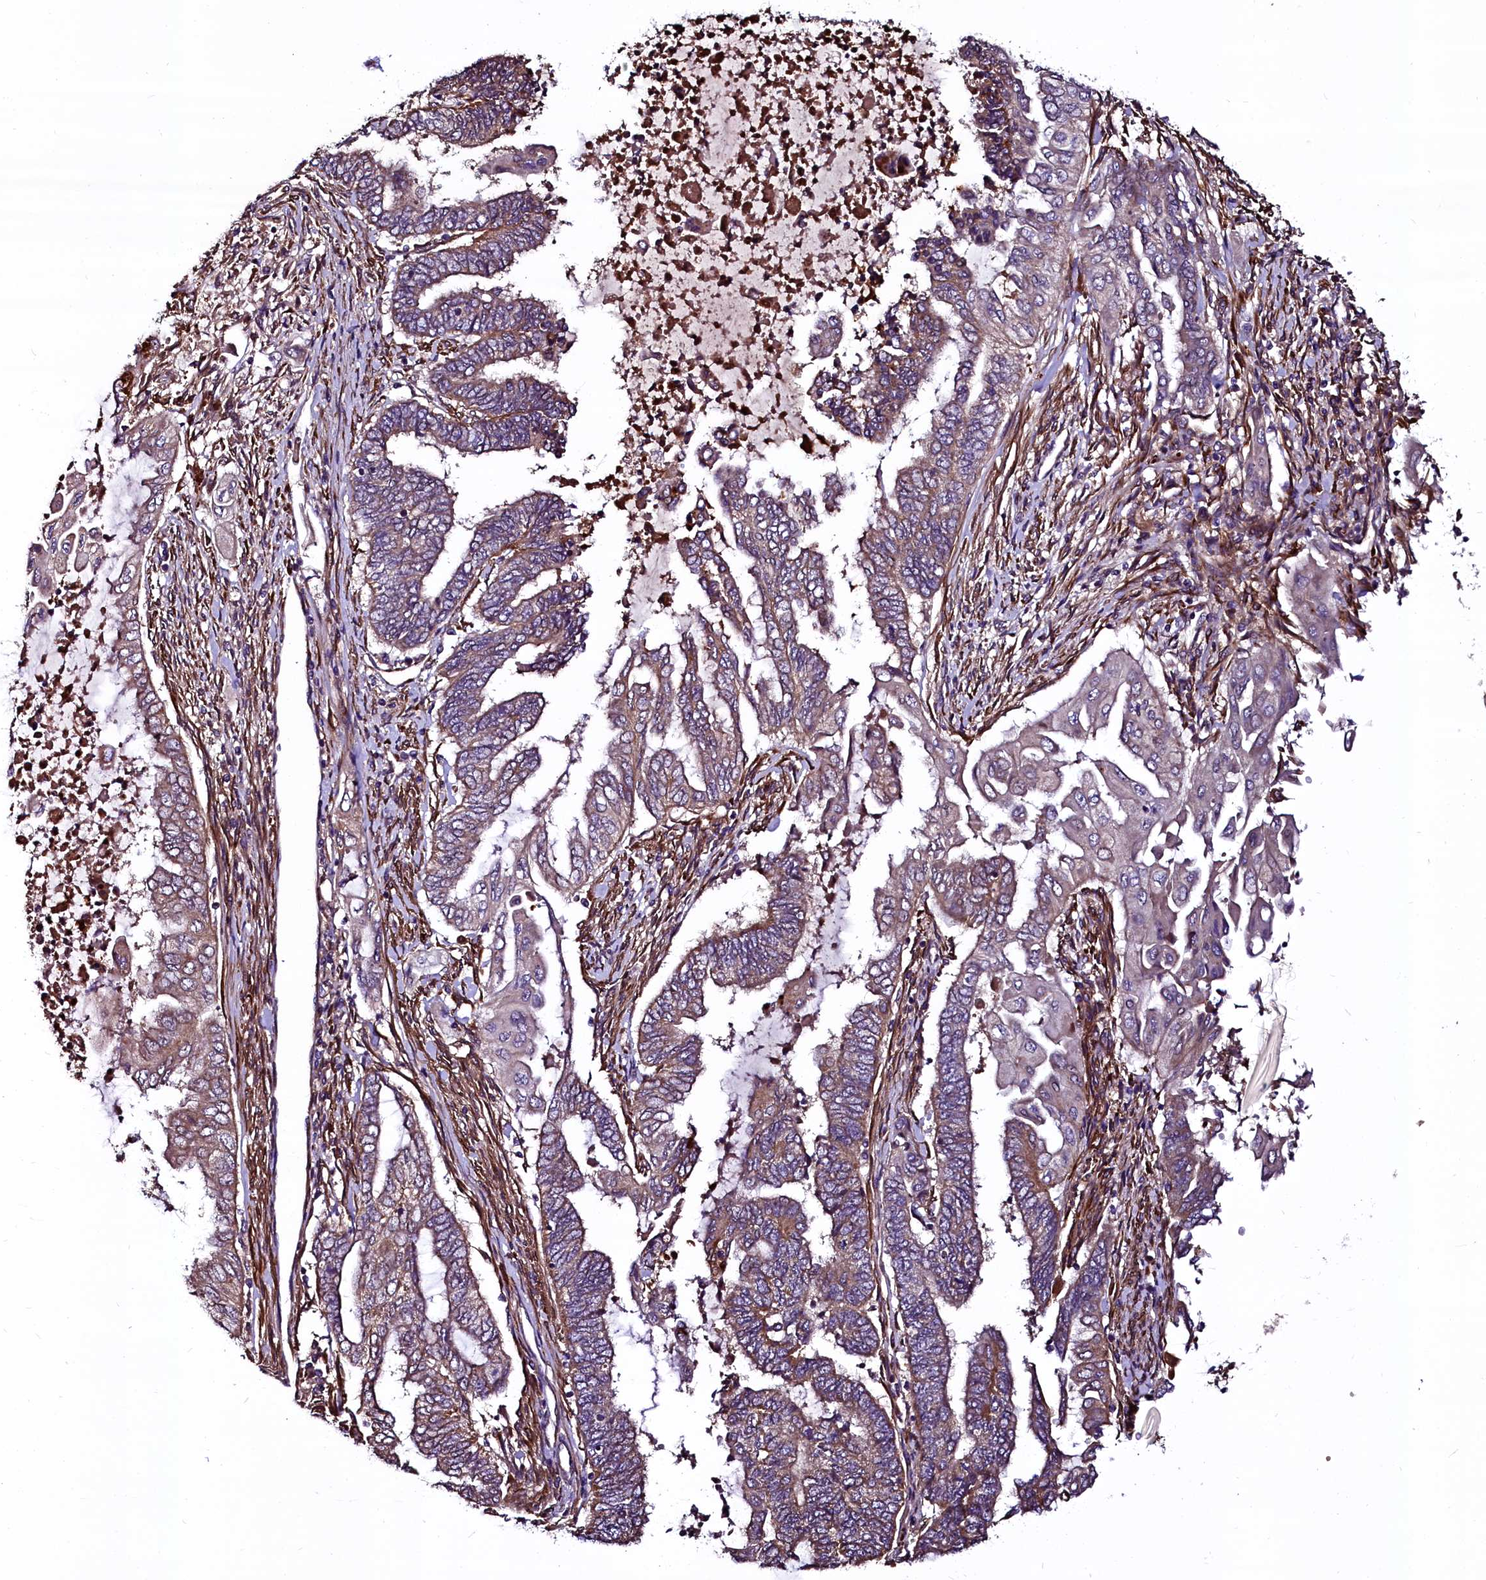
{"staining": {"intensity": "moderate", "quantity": "25%-75%", "location": "cytoplasmic/membranous"}, "tissue": "endometrial cancer", "cell_type": "Tumor cells", "image_type": "cancer", "snomed": [{"axis": "morphology", "description": "Adenocarcinoma, NOS"}, {"axis": "topography", "description": "Uterus"}, {"axis": "topography", "description": "Endometrium"}], "caption": "Protein analysis of adenocarcinoma (endometrial) tissue exhibits moderate cytoplasmic/membranous positivity in approximately 25%-75% of tumor cells. (IHC, brightfield microscopy, high magnification).", "gene": "N4BP1", "patient": {"sex": "female", "age": 70}}